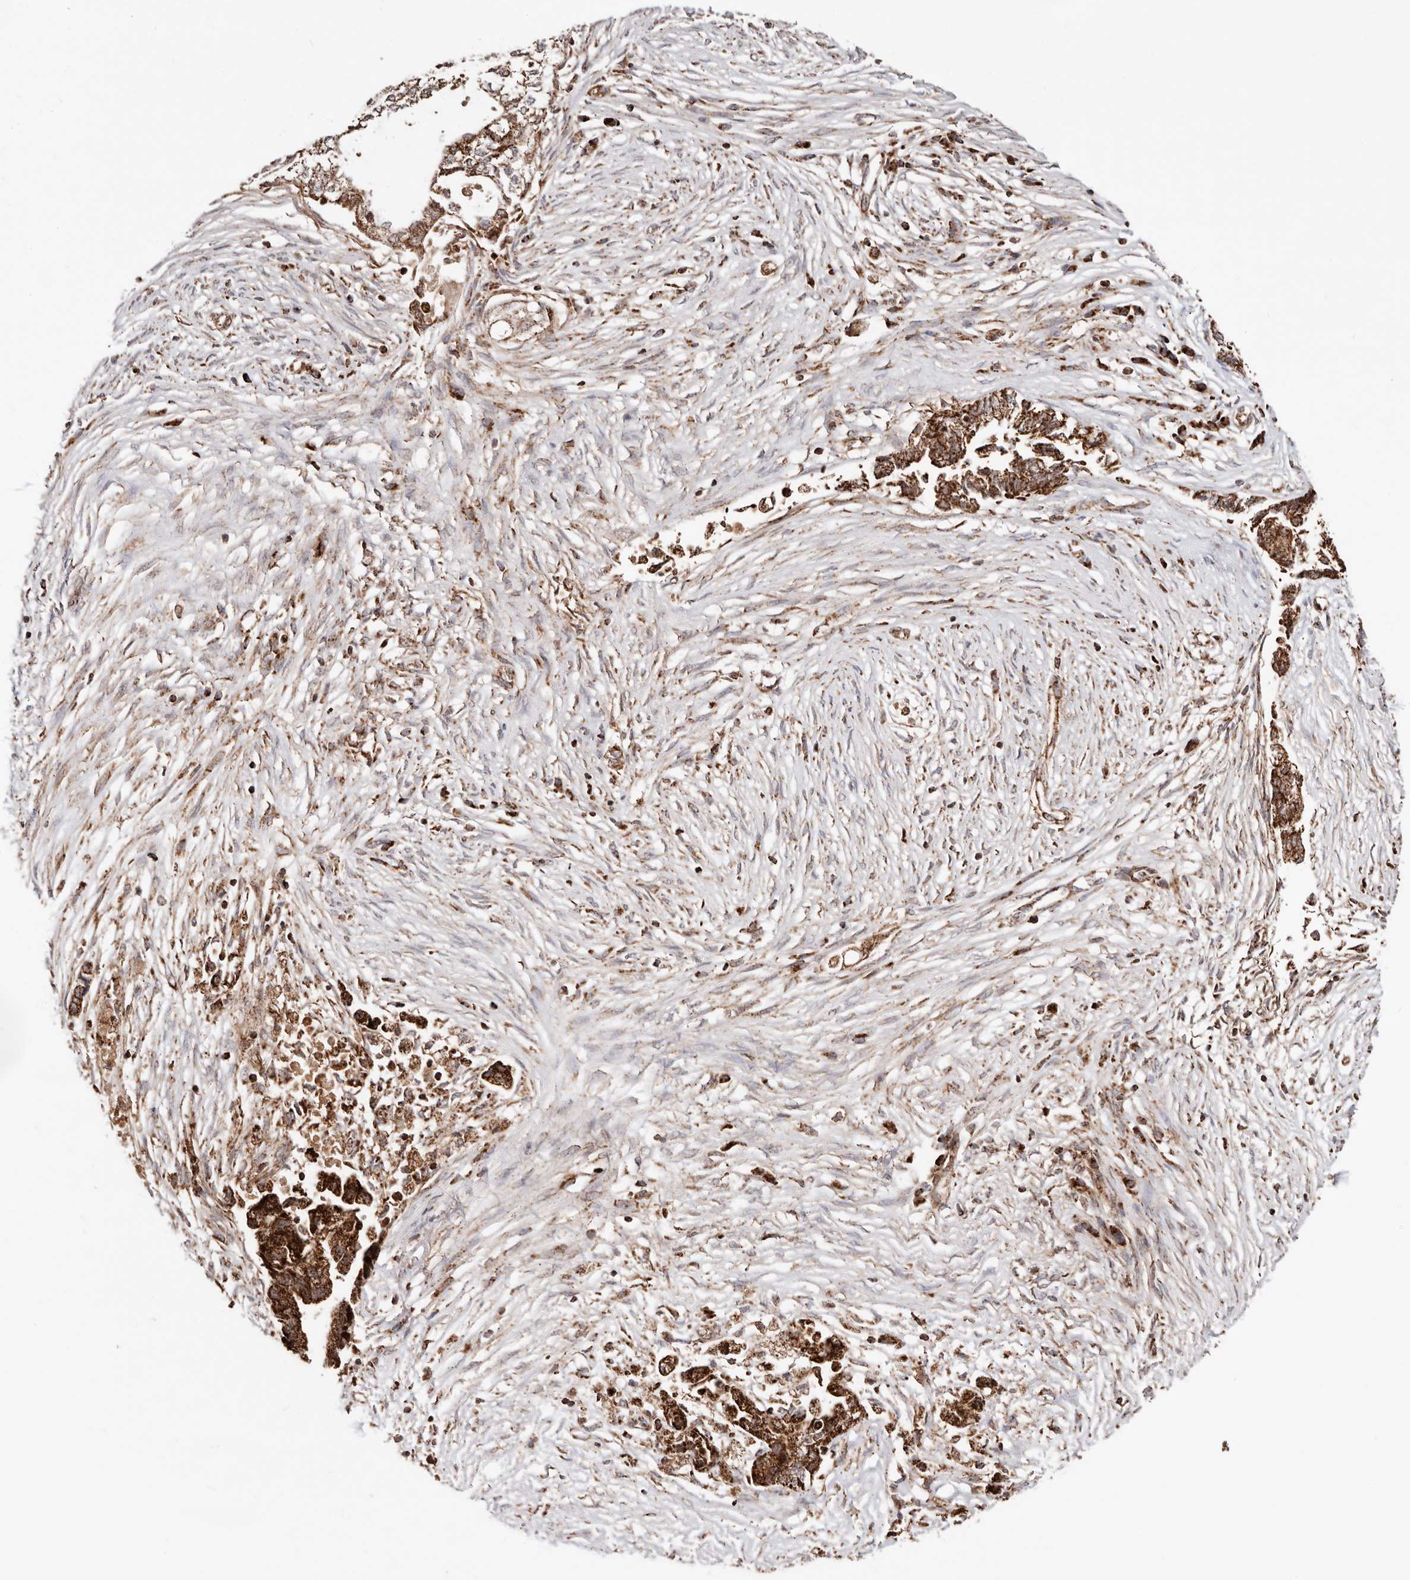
{"staining": {"intensity": "strong", "quantity": ">75%", "location": "cytoplasmic/membranous"}, "tissue": "pancreatic cancer", "cell_type": "Tumor cells", "image_type": "cancer", "snomed": [{"axis": "morphology", "description": "Adenocarcinoma, NOS"}, {"axis": "topography", "description": "Pancreas"}], "caption": "Tumor cells demonstrate high levels of strong cytoplasmic/membranous positivity in about >75% of cells in pancreatic cancer (adenocarcinoma).", "gene": "PRKACB", "patient": {"sex": "male", "age": 72}}